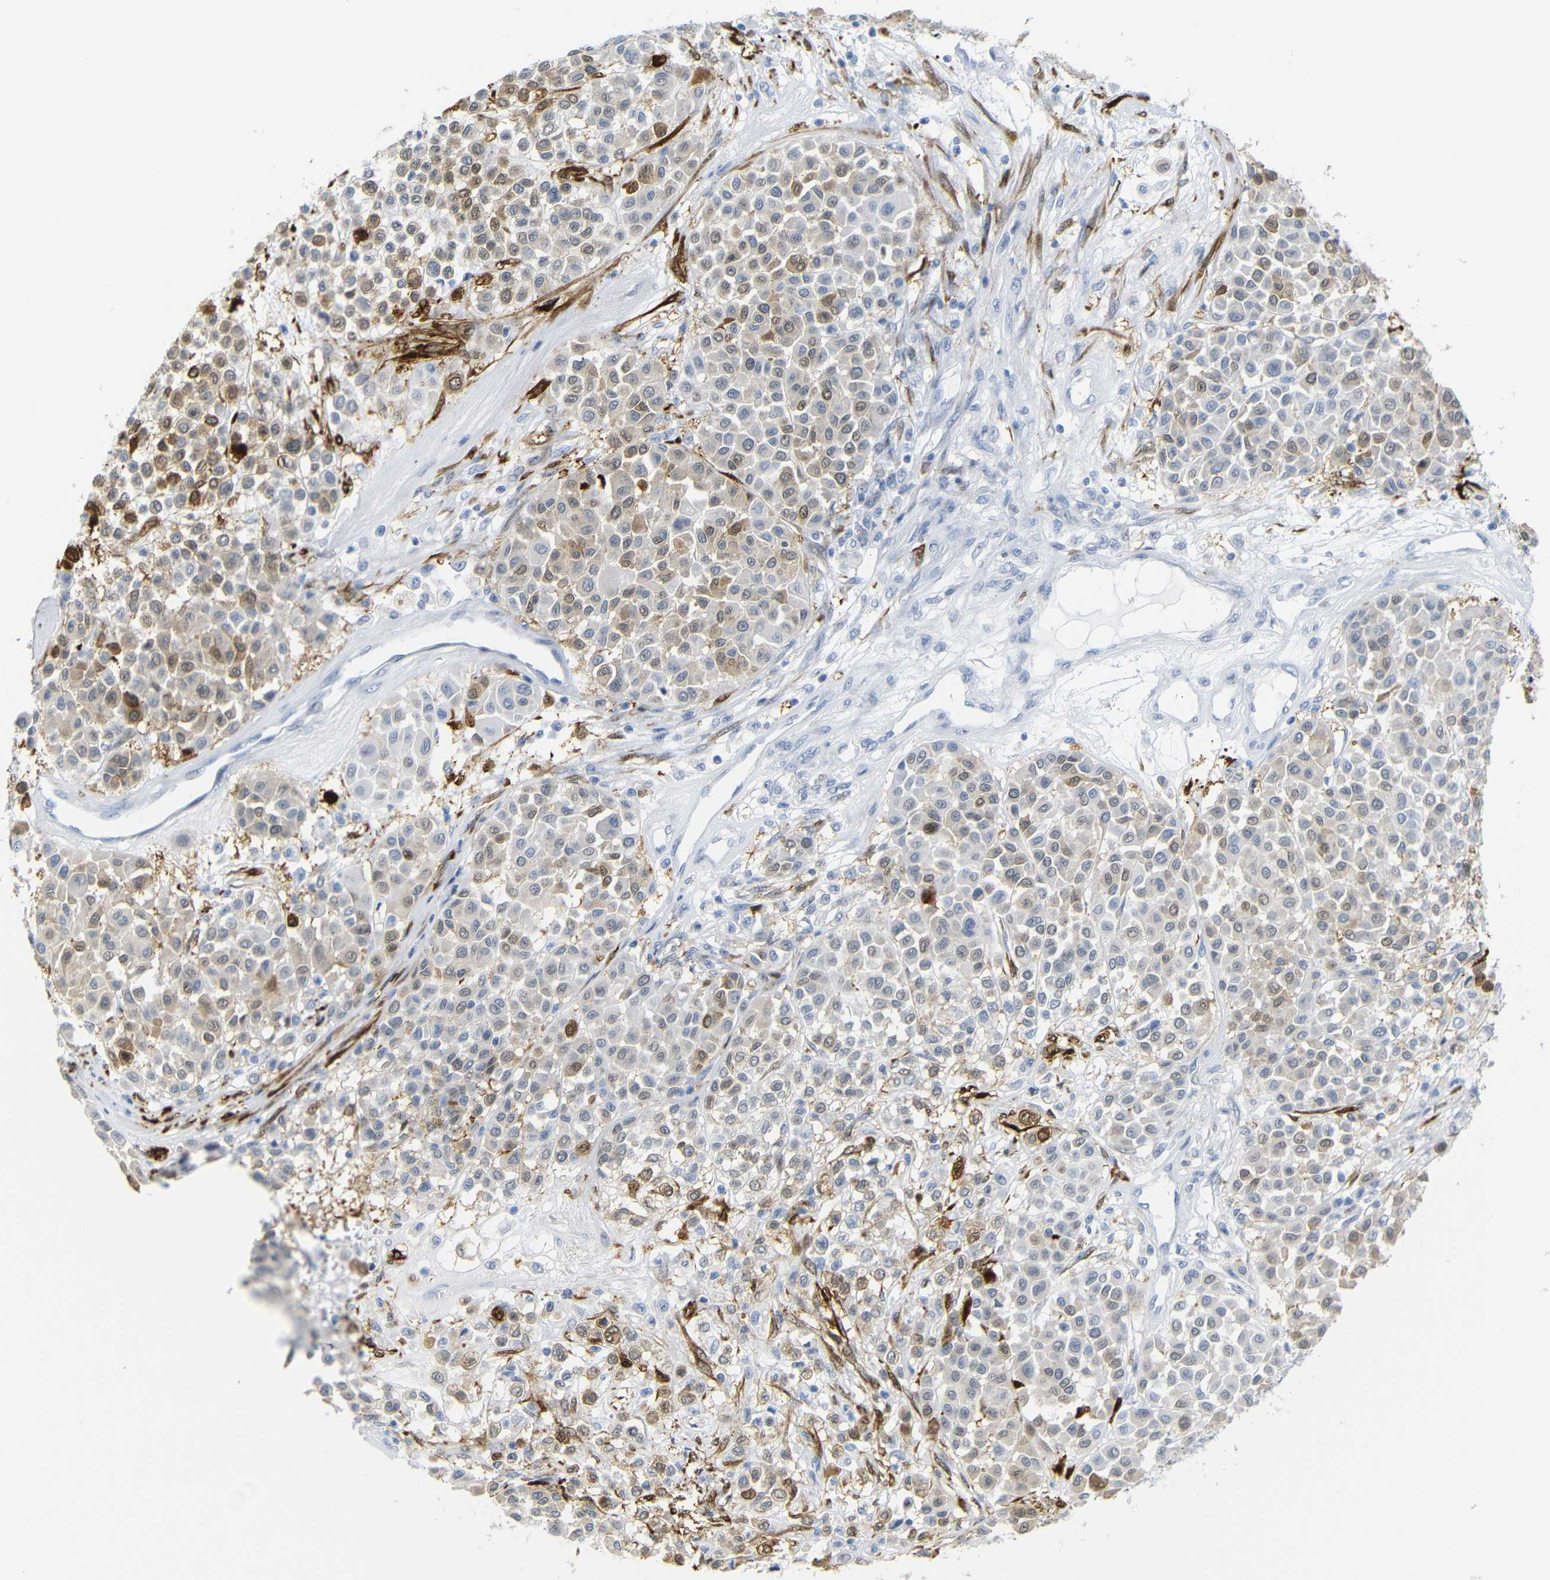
{"staining": {"intensity": "weak", "quantity": "25%-75%", "location": "cytoplasmic/membranous"}, "tissue": "melanoma", "cell_type": "Tumor cells", "image_type": "cancer", "snomed": [{"axis": "morphology", "description": "Malignant melanoma, Metastatic site"}, {"axis": "topography", "description": "Soft tissue"}], "caption": "This is an image of IHC staining of melanoma, which shows weak positivity in the cytoplasmic/membranous of tumor cells.", "gene": "MT1A", "patient": {"sex": "male", "age": 41}}